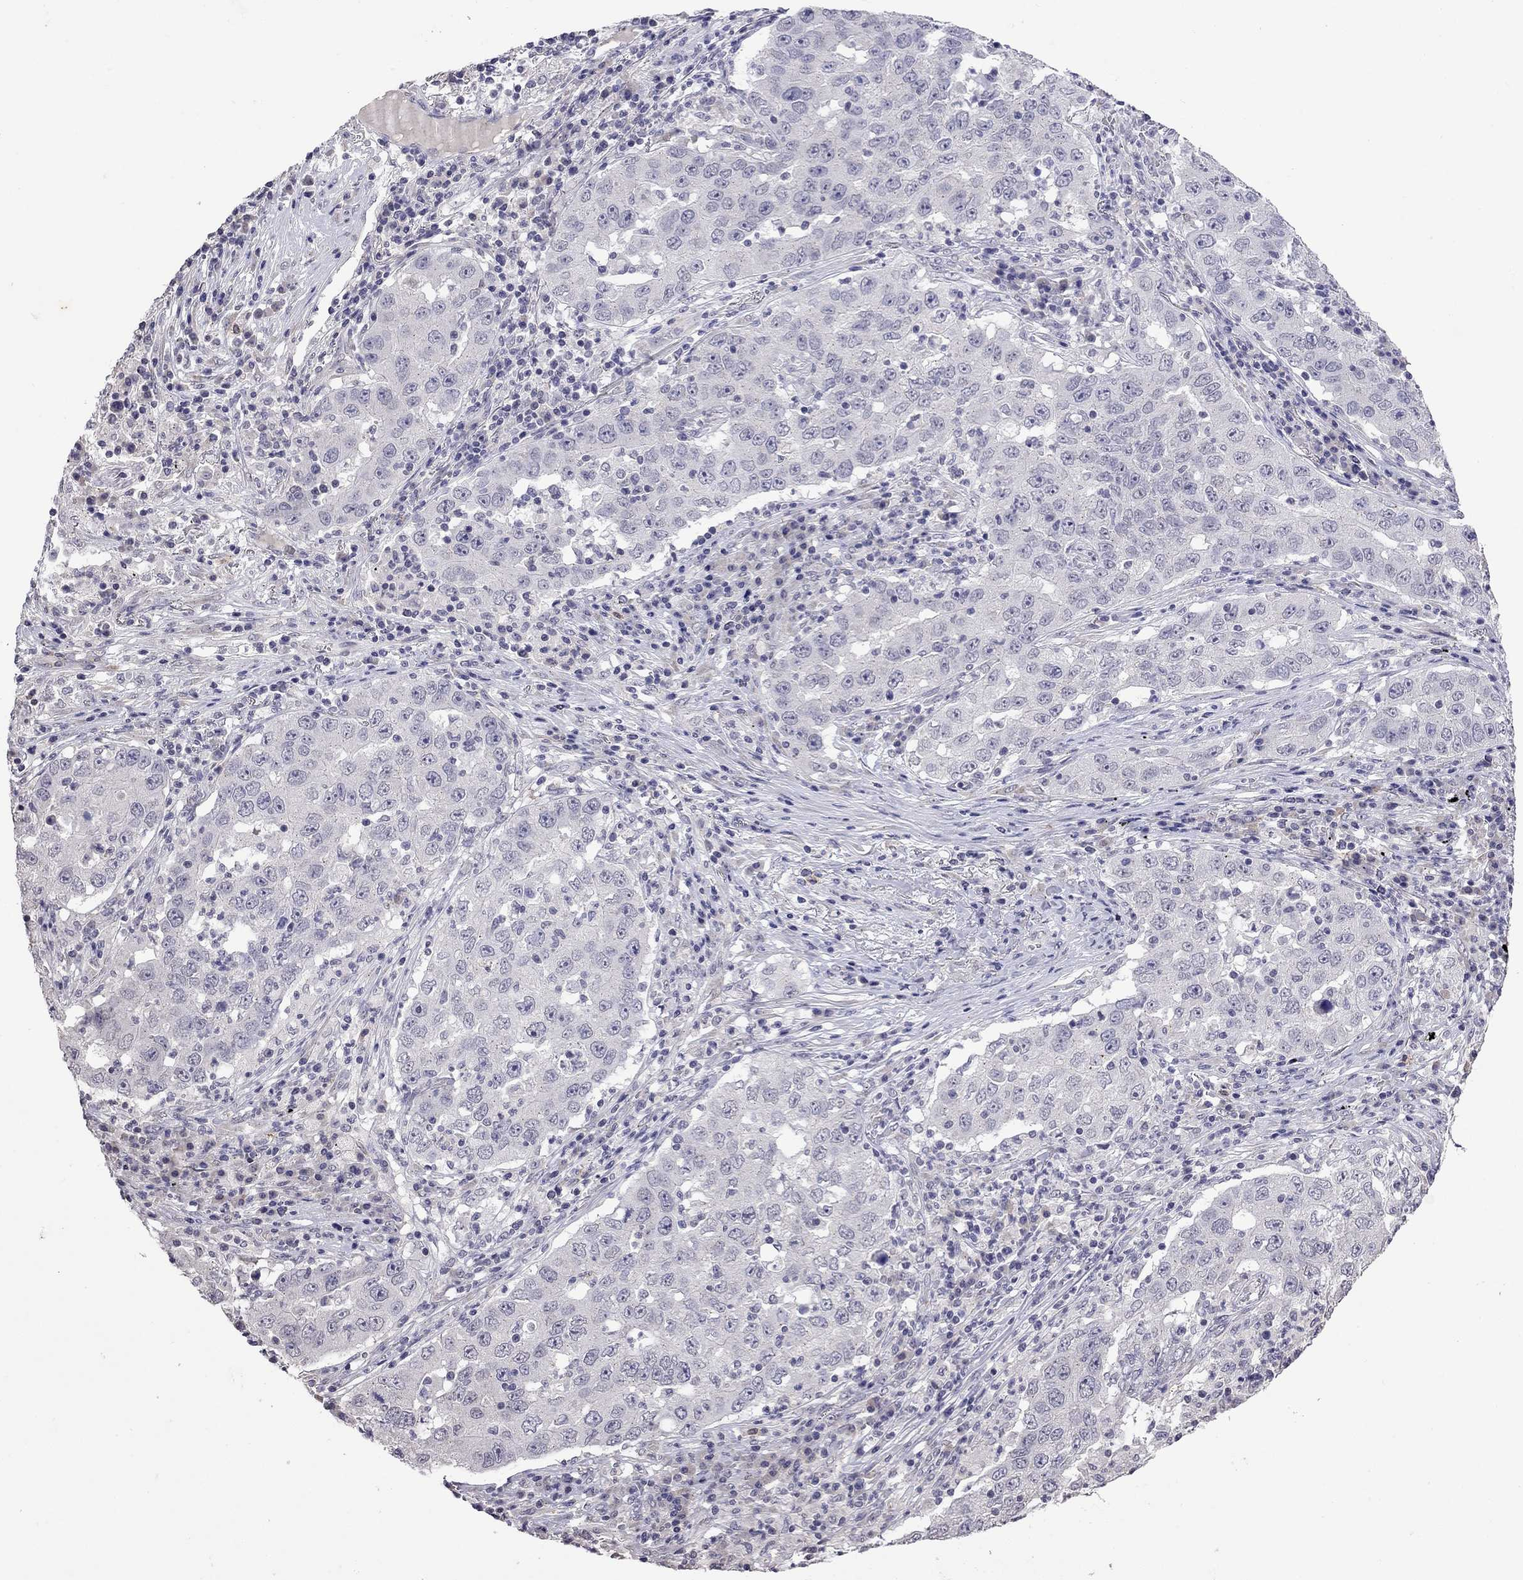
{"staining": {"intensity": "negative", "quantity": "none", "location": "none"}, "tissue": "lung cancer", "cell_type": "Tumor cells", "image_type": "cancer", "snomed": [{"axis": "morphology", "description": "Adenocarcinoma, NOS"}, {"axis": "topography", "description": "Lung"}], "caption": "This is an immunohistochemistry histopathology image of human lung cancer. There is no positivity in tumor cells.", "gene": "WNK3", "patient": {"sex": "male", "age": 73}}